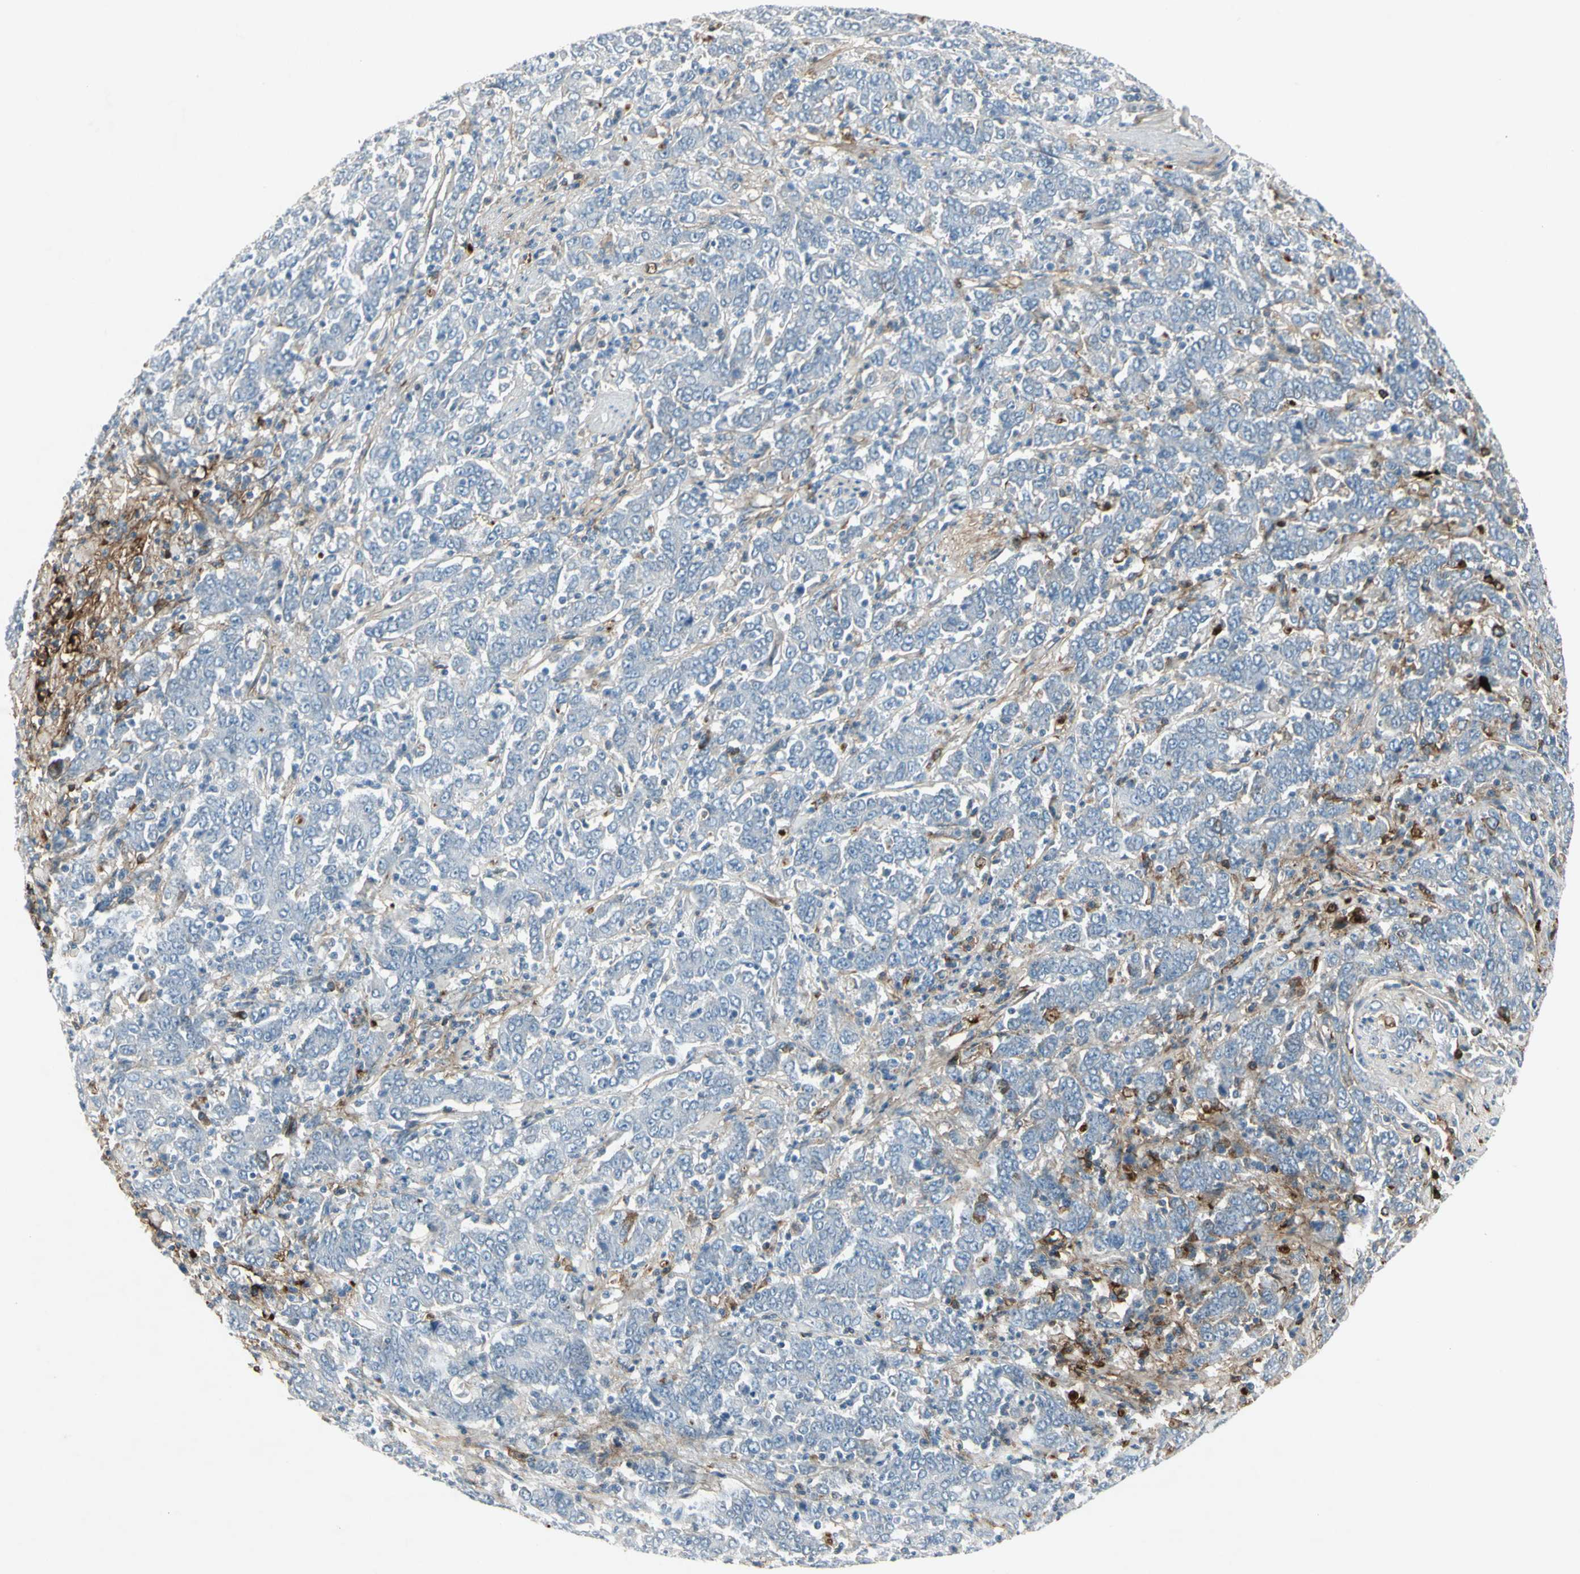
{"staining": {"intensity": "negative", "quantity": "none", "location": "none"}, "tissue": "stomach cancer", "cell_type": "Tumor cells", "image_type": "cancer", "snomed": [{"axis": "morphology", "description": "Adenocarcinoma, NOS"}, {"axis": "topography", "description": "Stomach, lower"}], "caption": "IHC image of stomach adenocarcinoma stained for a protein (brown), which exhibits no staining in tumor cells.", "gene": "IGHM", "patient": {"sex": "female", "age": 71}}